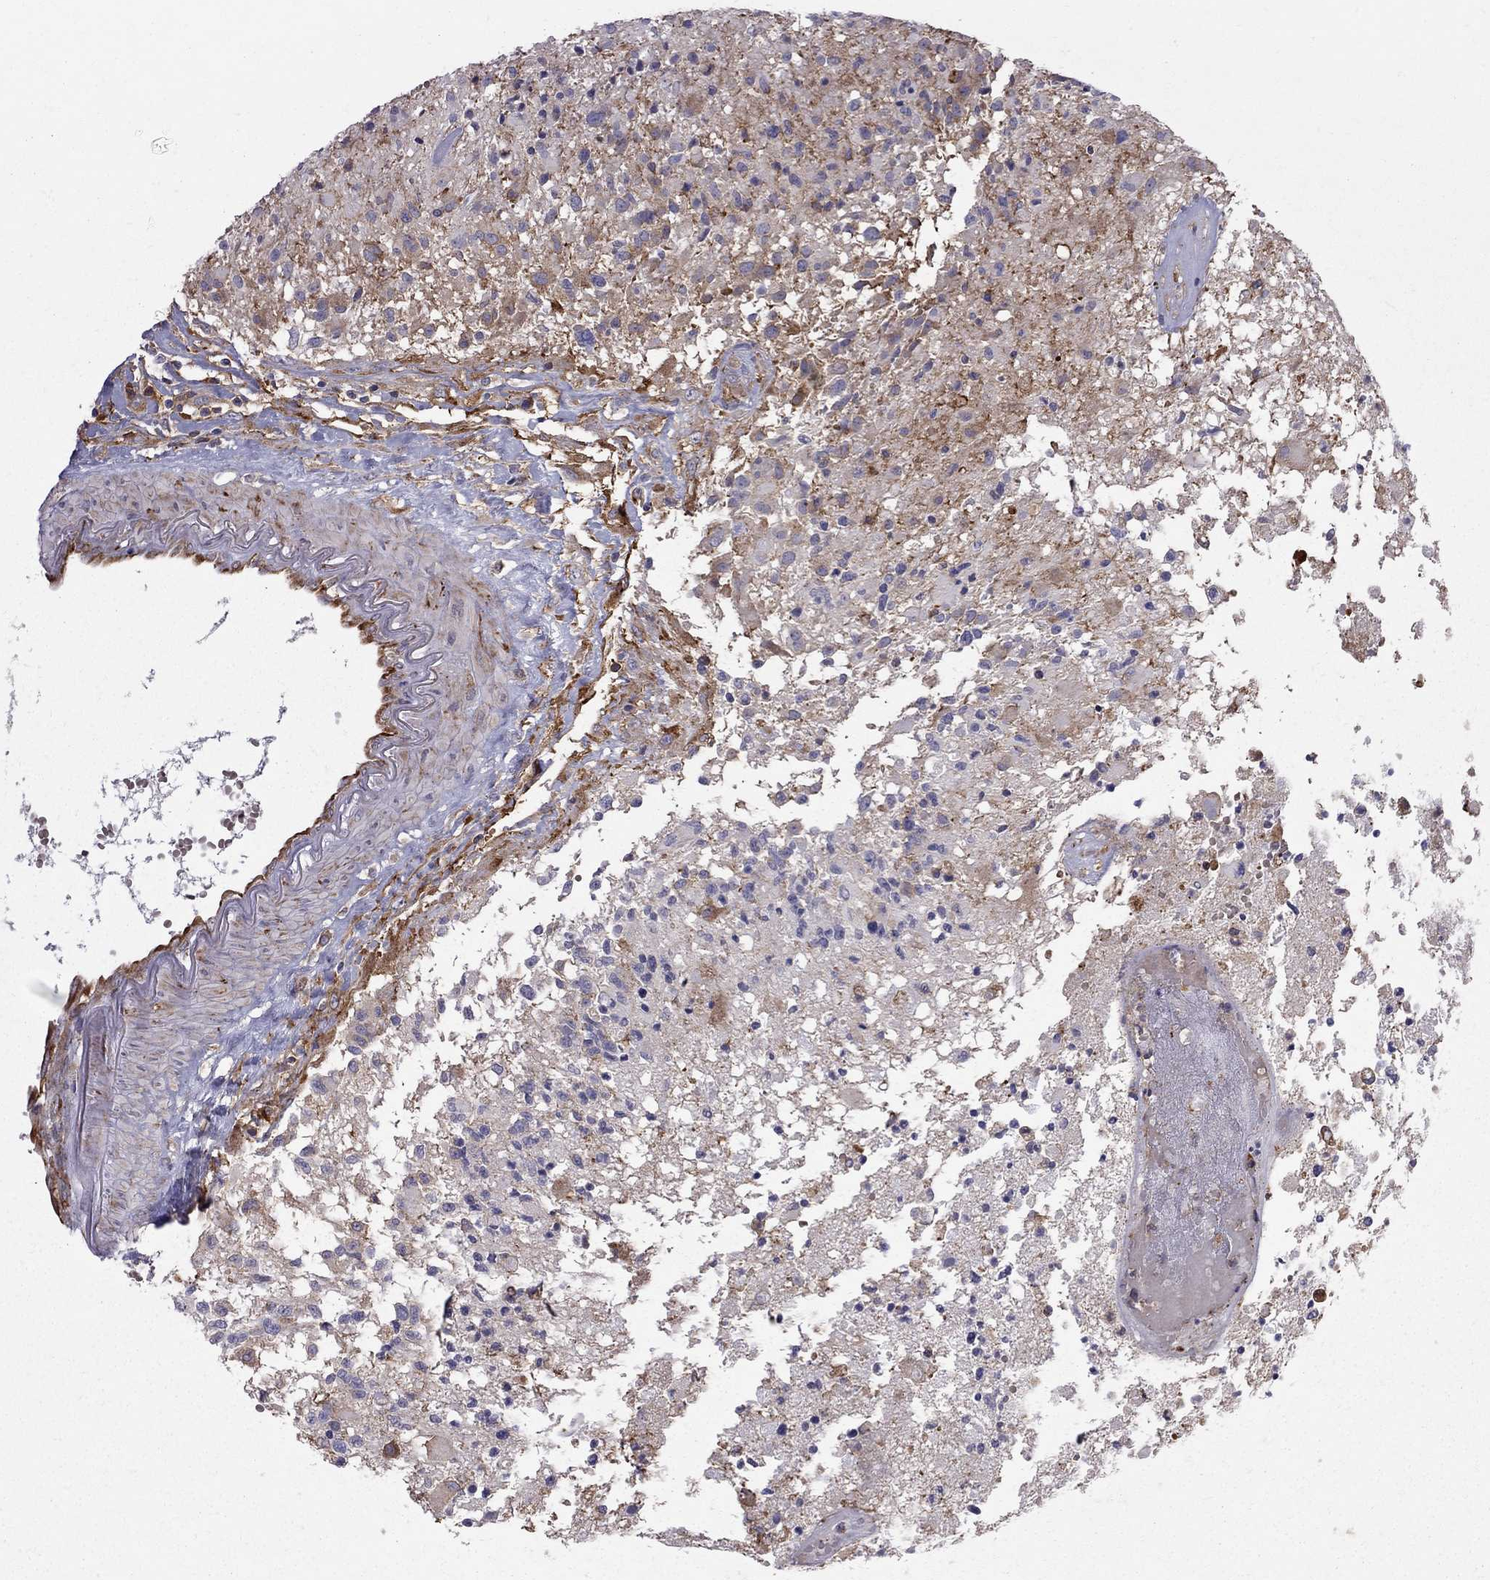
{"staining": {"intensity": "negative", "quantity": "none", "location": "none"}, "tissue": "glioma", "cell_type": "Tumor cells", "image_type": "cancer", "snomed": [{"axis": "morphology", "description": "Glioma, malignant, High grade"}, {"axis": "topography", "description": "Brain"}], "caption": "Tumor cells are negative for protein expression in human malignant glioma (high-grade).", "gene": "EIF4E3", "patient": {"sex": "female", "age": 63}}